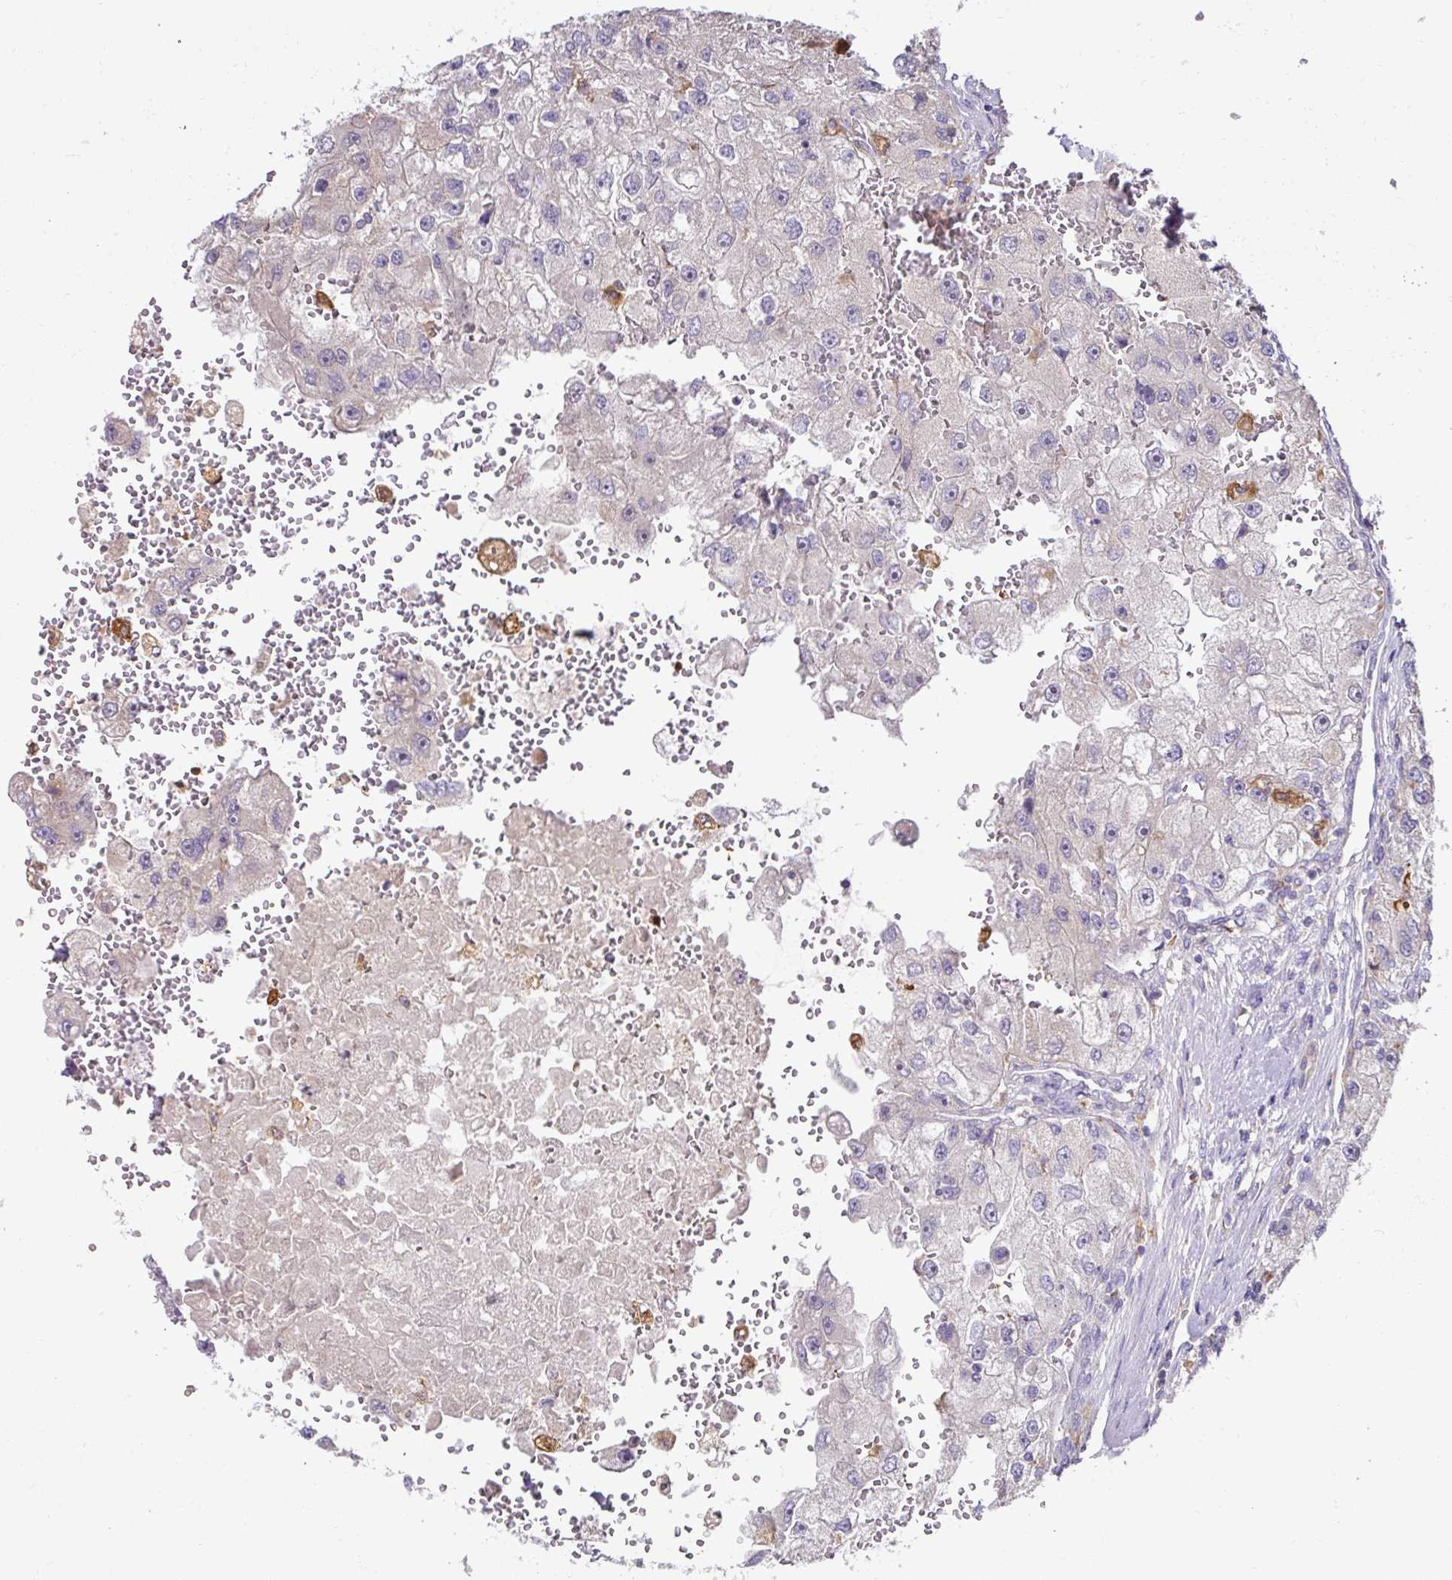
{"staining": {"intensity": "negative", "quantity": "none", "location": "none"}, "tissue": "renal cancer", "cell_type": "Tumor cells", "image_type": "cancer", "snomed": [{"axis": "morphology", "description": "Adenocarcinoma, NOS"}, {"axis": "topography", "description": "Kidney"}], "caption": "Histopathology image shows no significant protein expression in tumor cells of renal cancer (adenocarcinoma). (Stains: DAB IHC with hematoxylin counter stain, Microscopy: brightfield microscopy at high magnification).", "gene": "GCNT7", "patient": {"sex": "male", "age": 63}}